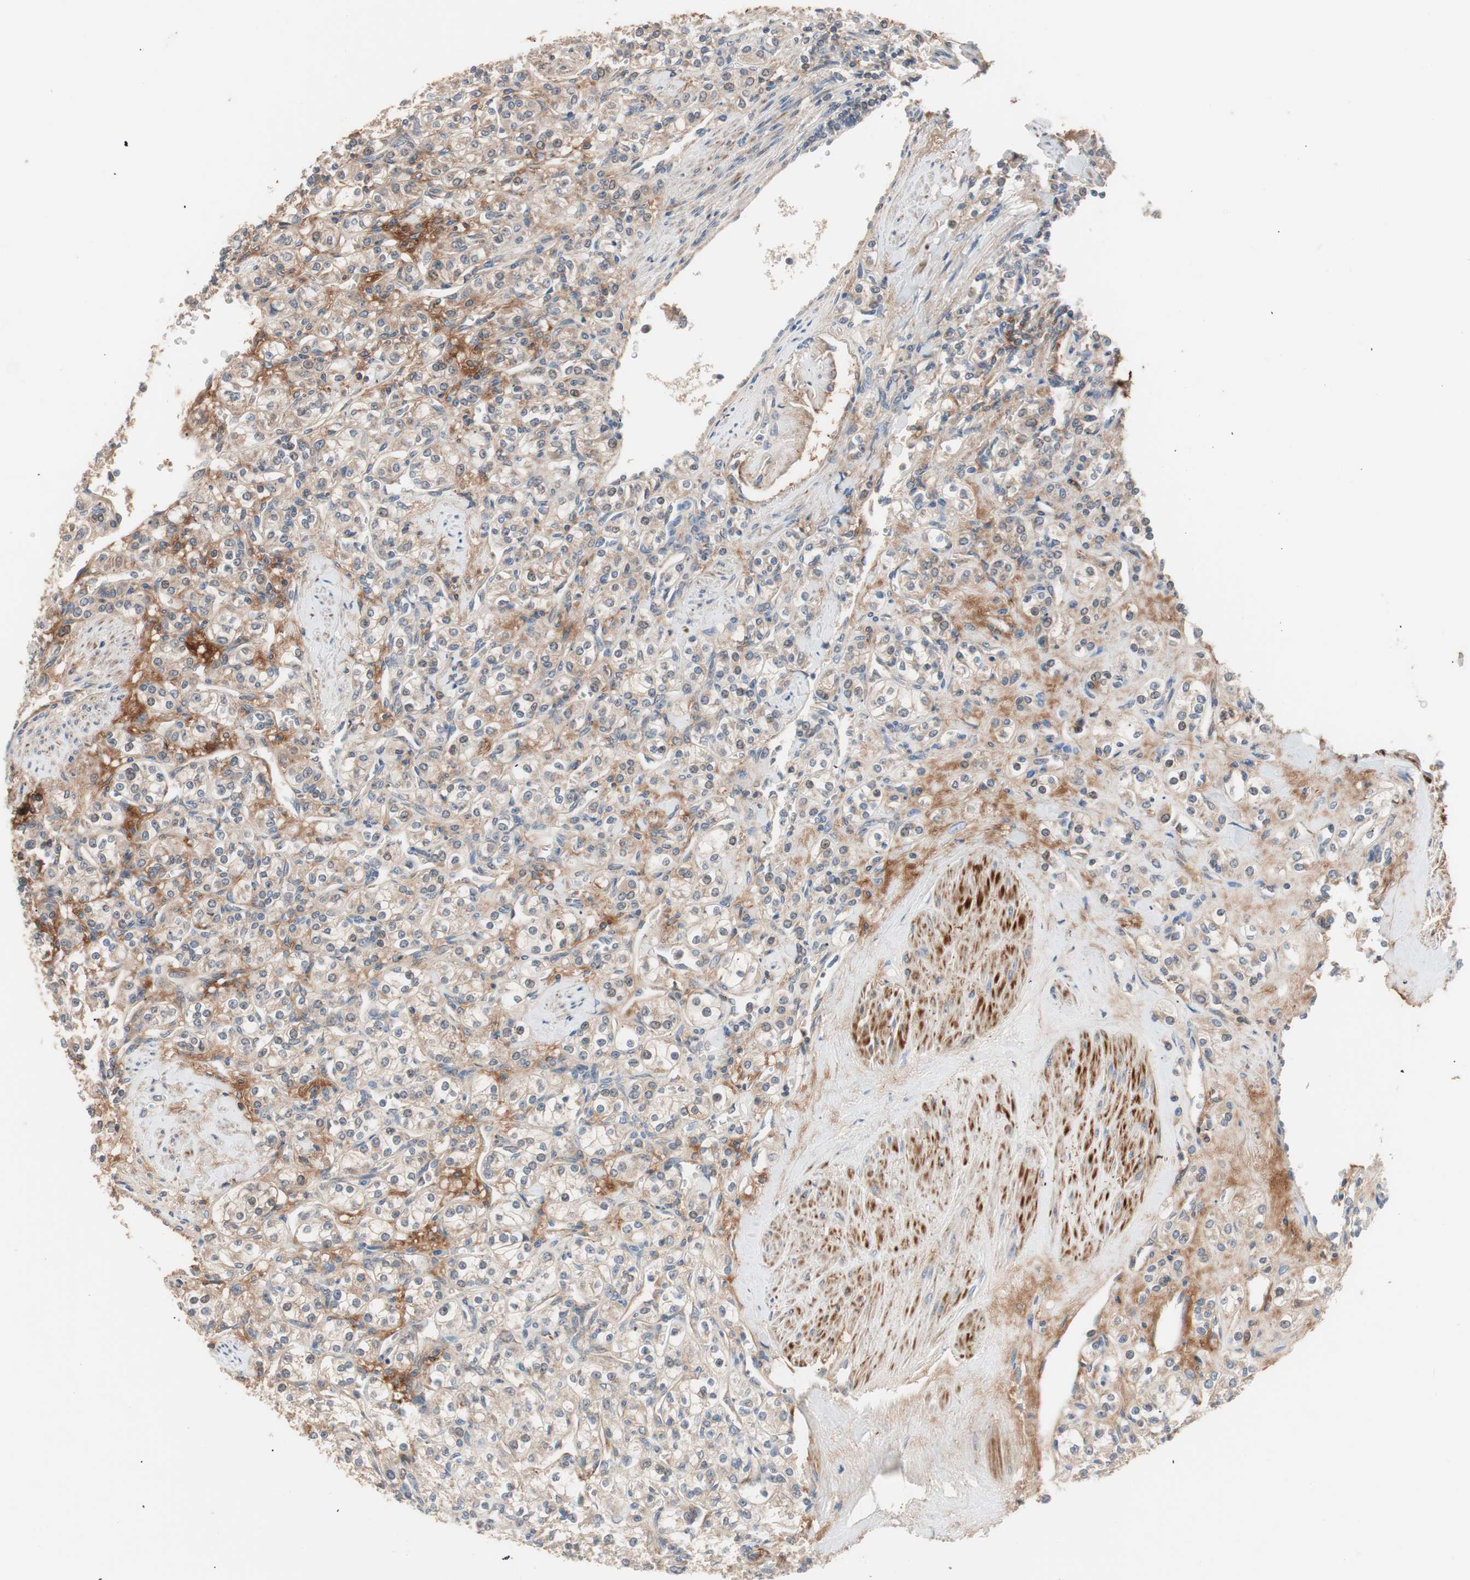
{"staining": {"intensity": "moderate", "quantity": "25%-75%", "location": "cytoplasmic/membranous"}, "tissue": "renal cancer", "cell_type": "Tumor cells", "image_type": "cancer", "snomed": [{"axis": "morphology", "description": "Adenocarcinoma, NOS"}, {"axis": "topography", "description": "Kidney"}], "caption": "This is a micrograph of IHC staining of renal cancer, which shows moderate expression in the cytoplasmic/membranous of tumor cells.", "gene": "HMBS", "patient": {"sex": "male", "age": 77}}